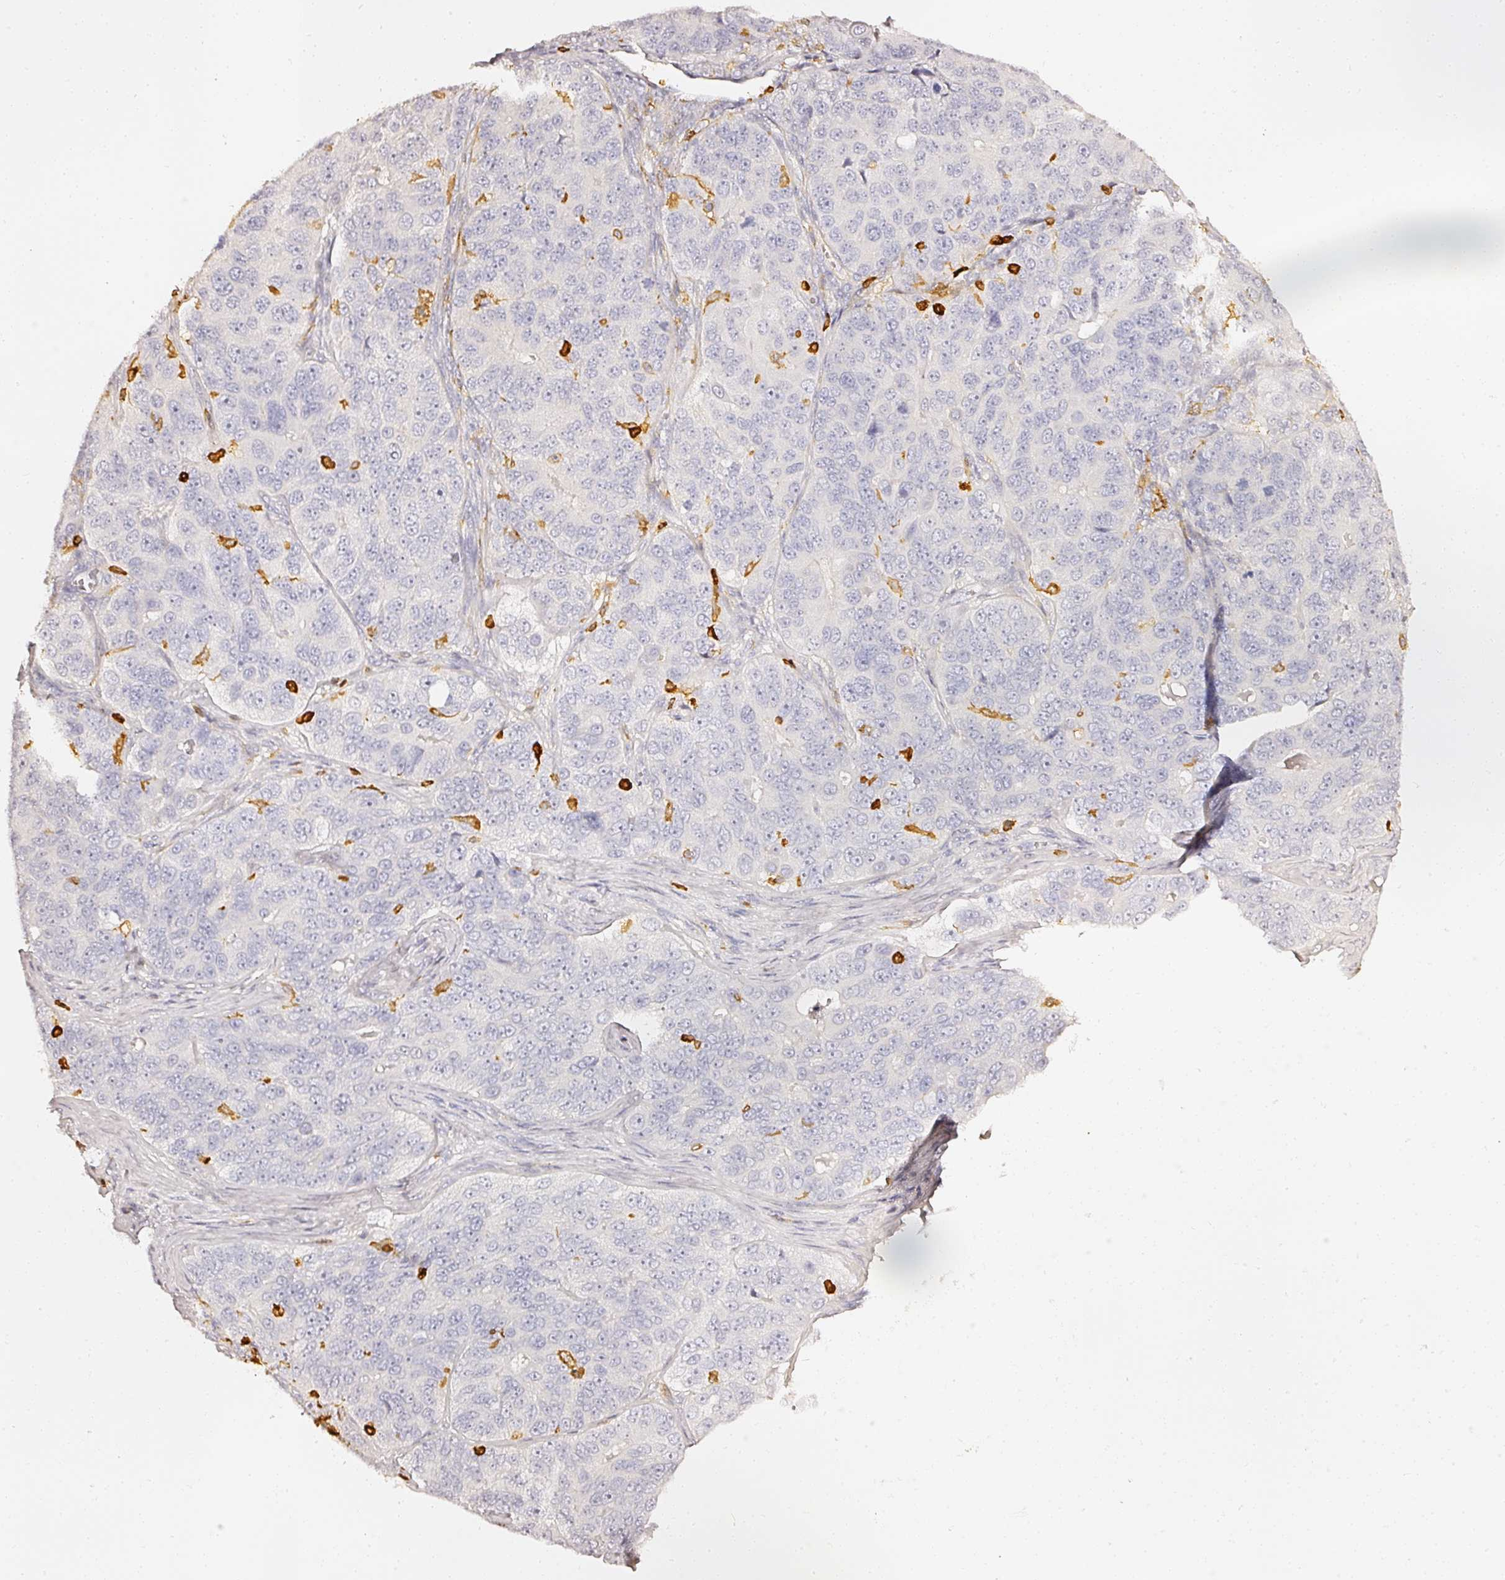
{"staining": {"intensity": "negative", "quantity": "none", "location": "none"}, "tissue": "ovarian cancer", "cell_type": "Tumor cells", "image_type": "cancer", "snomed": [{"axis": "morphology", "description": "Carcinoma, endometroid"}, {"axis": "topography", "description": "Ovary"}], "caption": "Immunohistochemistry (IHC) image of neoplastic tissue: endometroid carcinoma (ovarian) stained with DAB (3,3'-diaminobenzidine) exhibits no significant protein expression in tumor cells. (Brightfield microscopy of DAB immunohistochemistry at high magnification).", "gene": "EVL", "patient": {"sex": "female", "age": 51}}